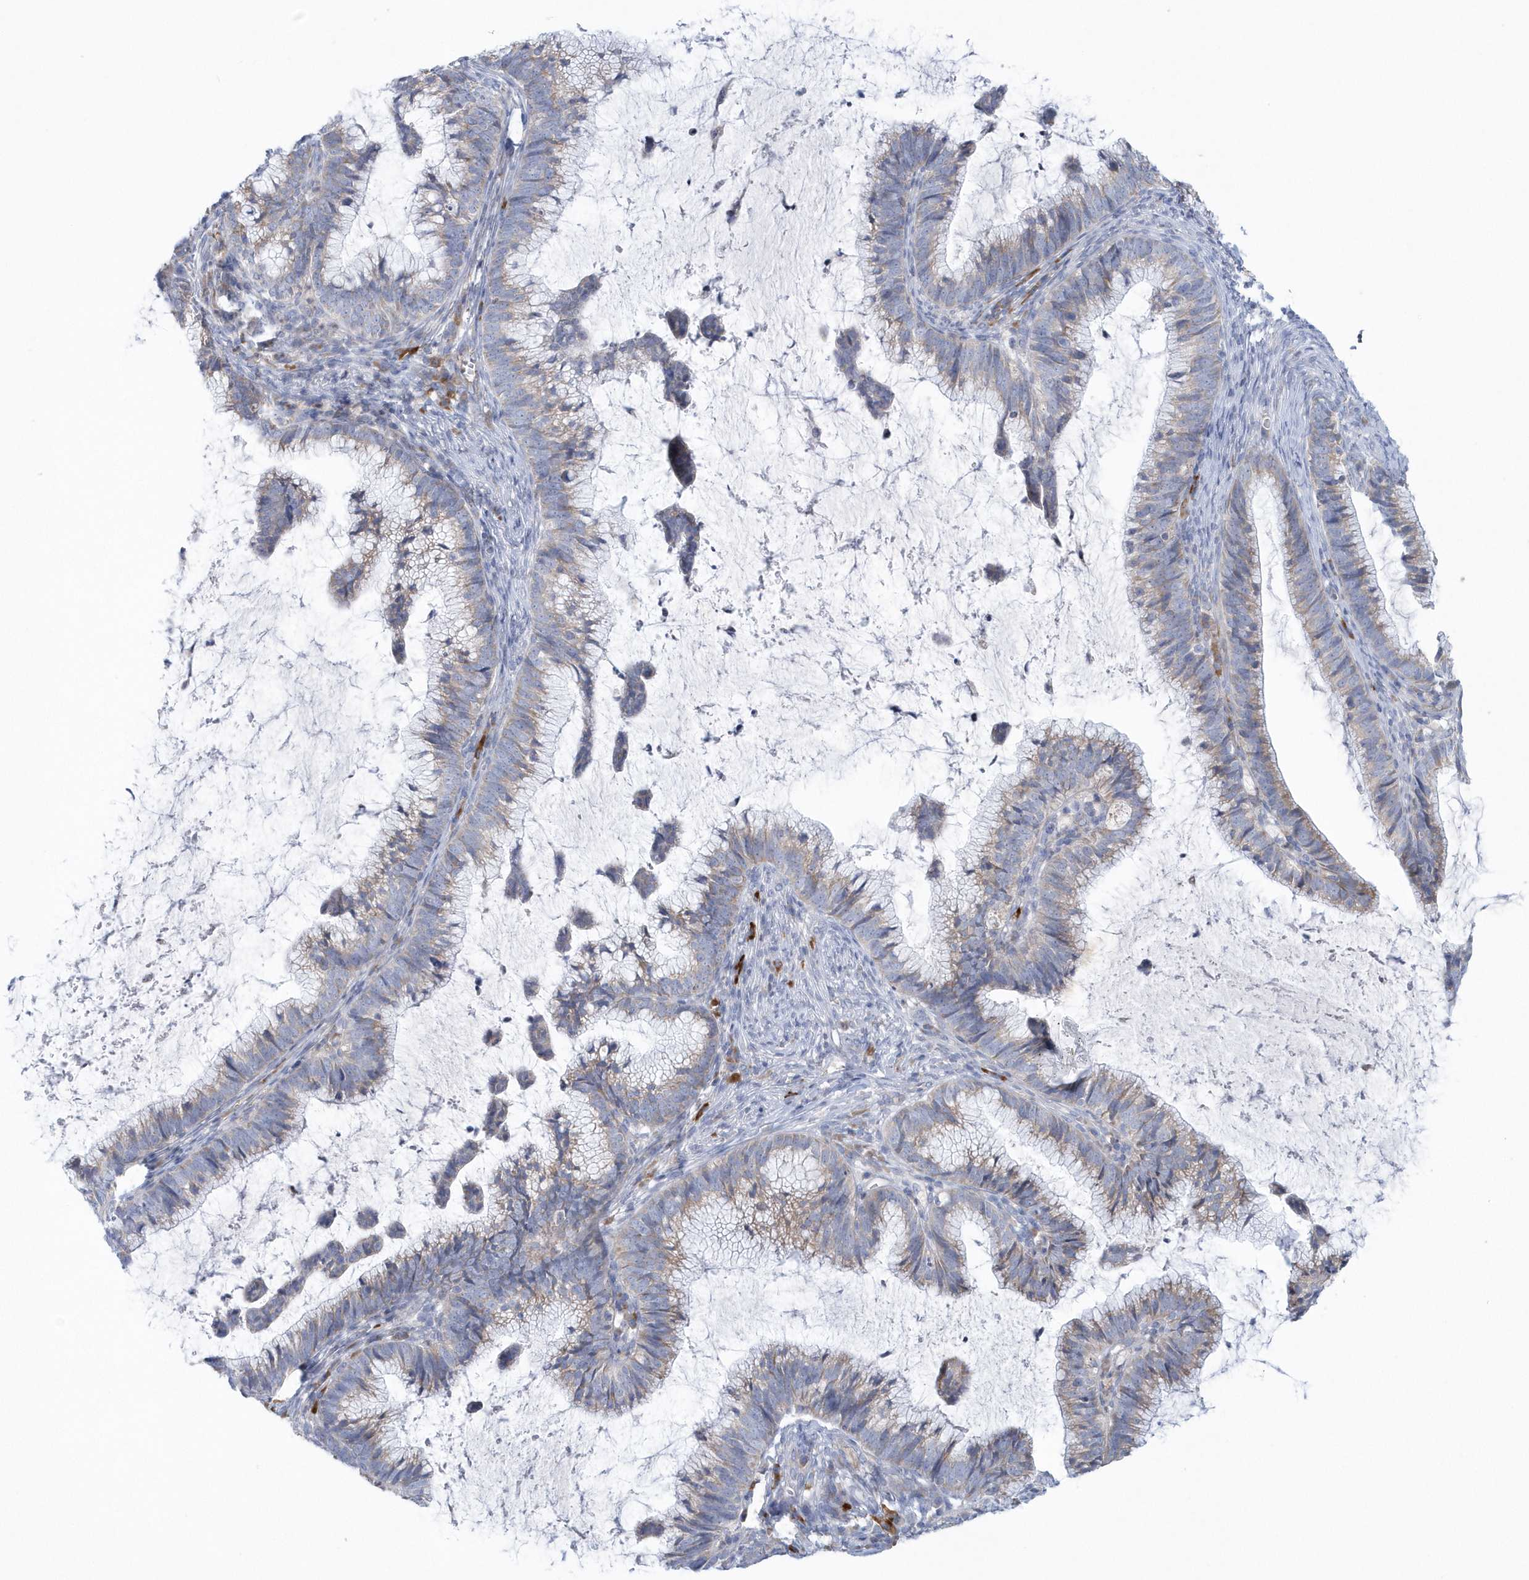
{"staining": {"intensity": "weak", "quantity": "25%-75%", "location": "cytoplasmic/membranous"}, "tissue": "cervical cancer", "cell_type": "Tumor cells", "image_type": "cancer", "snomed": [{"axis": "morphology", "description": "Adenocarcinoma, NOS"}, {"axis": "topography", "description": "Cervix"}], "caption": "A brown stain highlights weak cytoplasmic/membranous expression of a protein in human cervical adenocarcinoma tumor cells. Using DAB (brown) and hematoxylin (blue) stains, captured at high magnification using brightfield microscopy.", "gene": "SPATA18", "patient": {"sex": "female", "age": 36}}